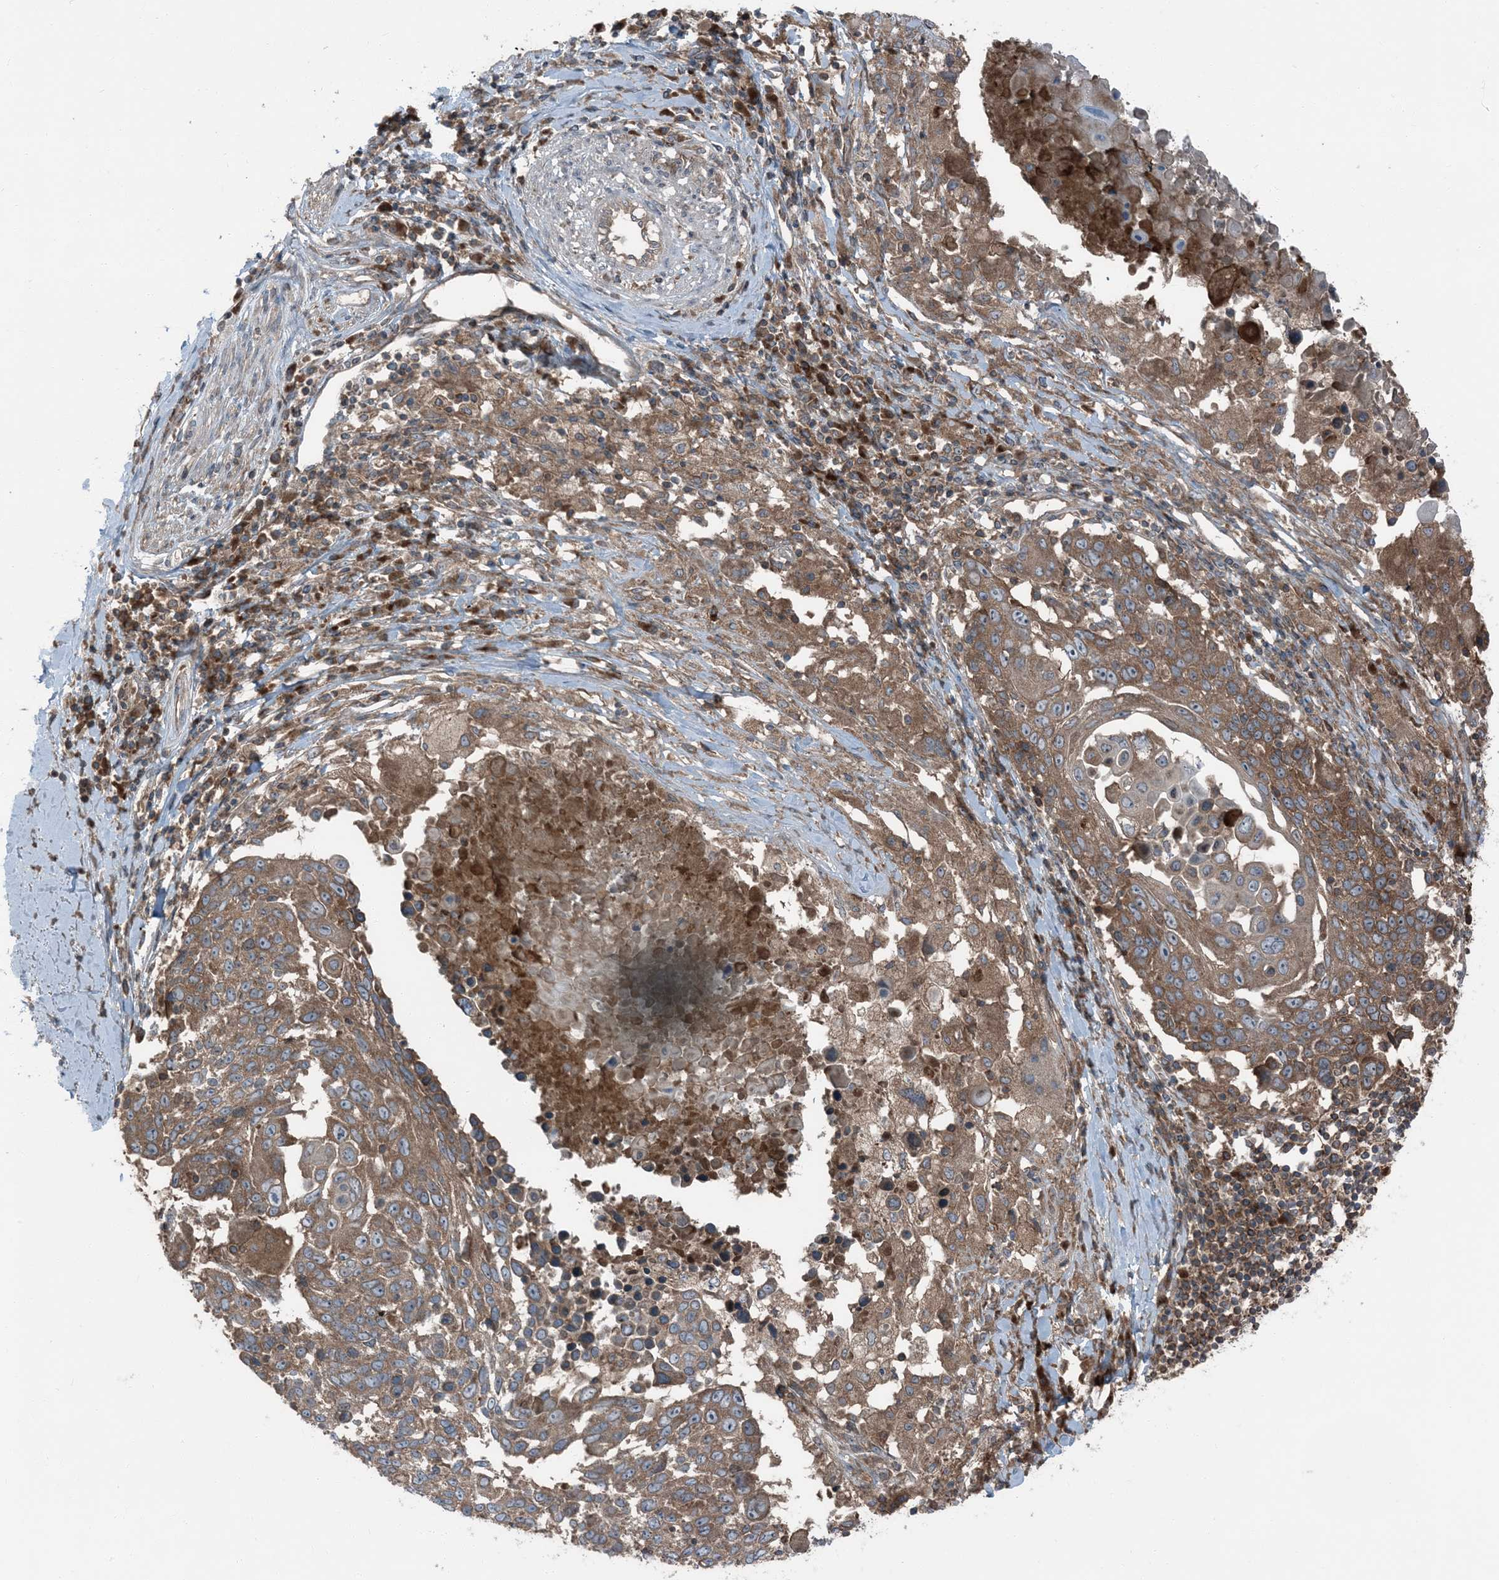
{"staining": {"intensity": "moderate", "quantity": ">75%", "location": "cytoplasmic/membranous"}, "tissue": "lung cancer", "cell_type": "Tumor cells", "image_type": "cancer", "snomed": [{"axis": "morphology", "description": "Squamous cell carcinoma, NOS"}, {"axis": "topography", "description": "Lung"}], "caption": "Immunohistochemical staining of lung cancer shows moderate cytoplasmic/membranous protein positivity in approximately >75% of tumor cells.", "gene": "RAB3GAP1", "patient": {"sex": "male", "age": 66}}